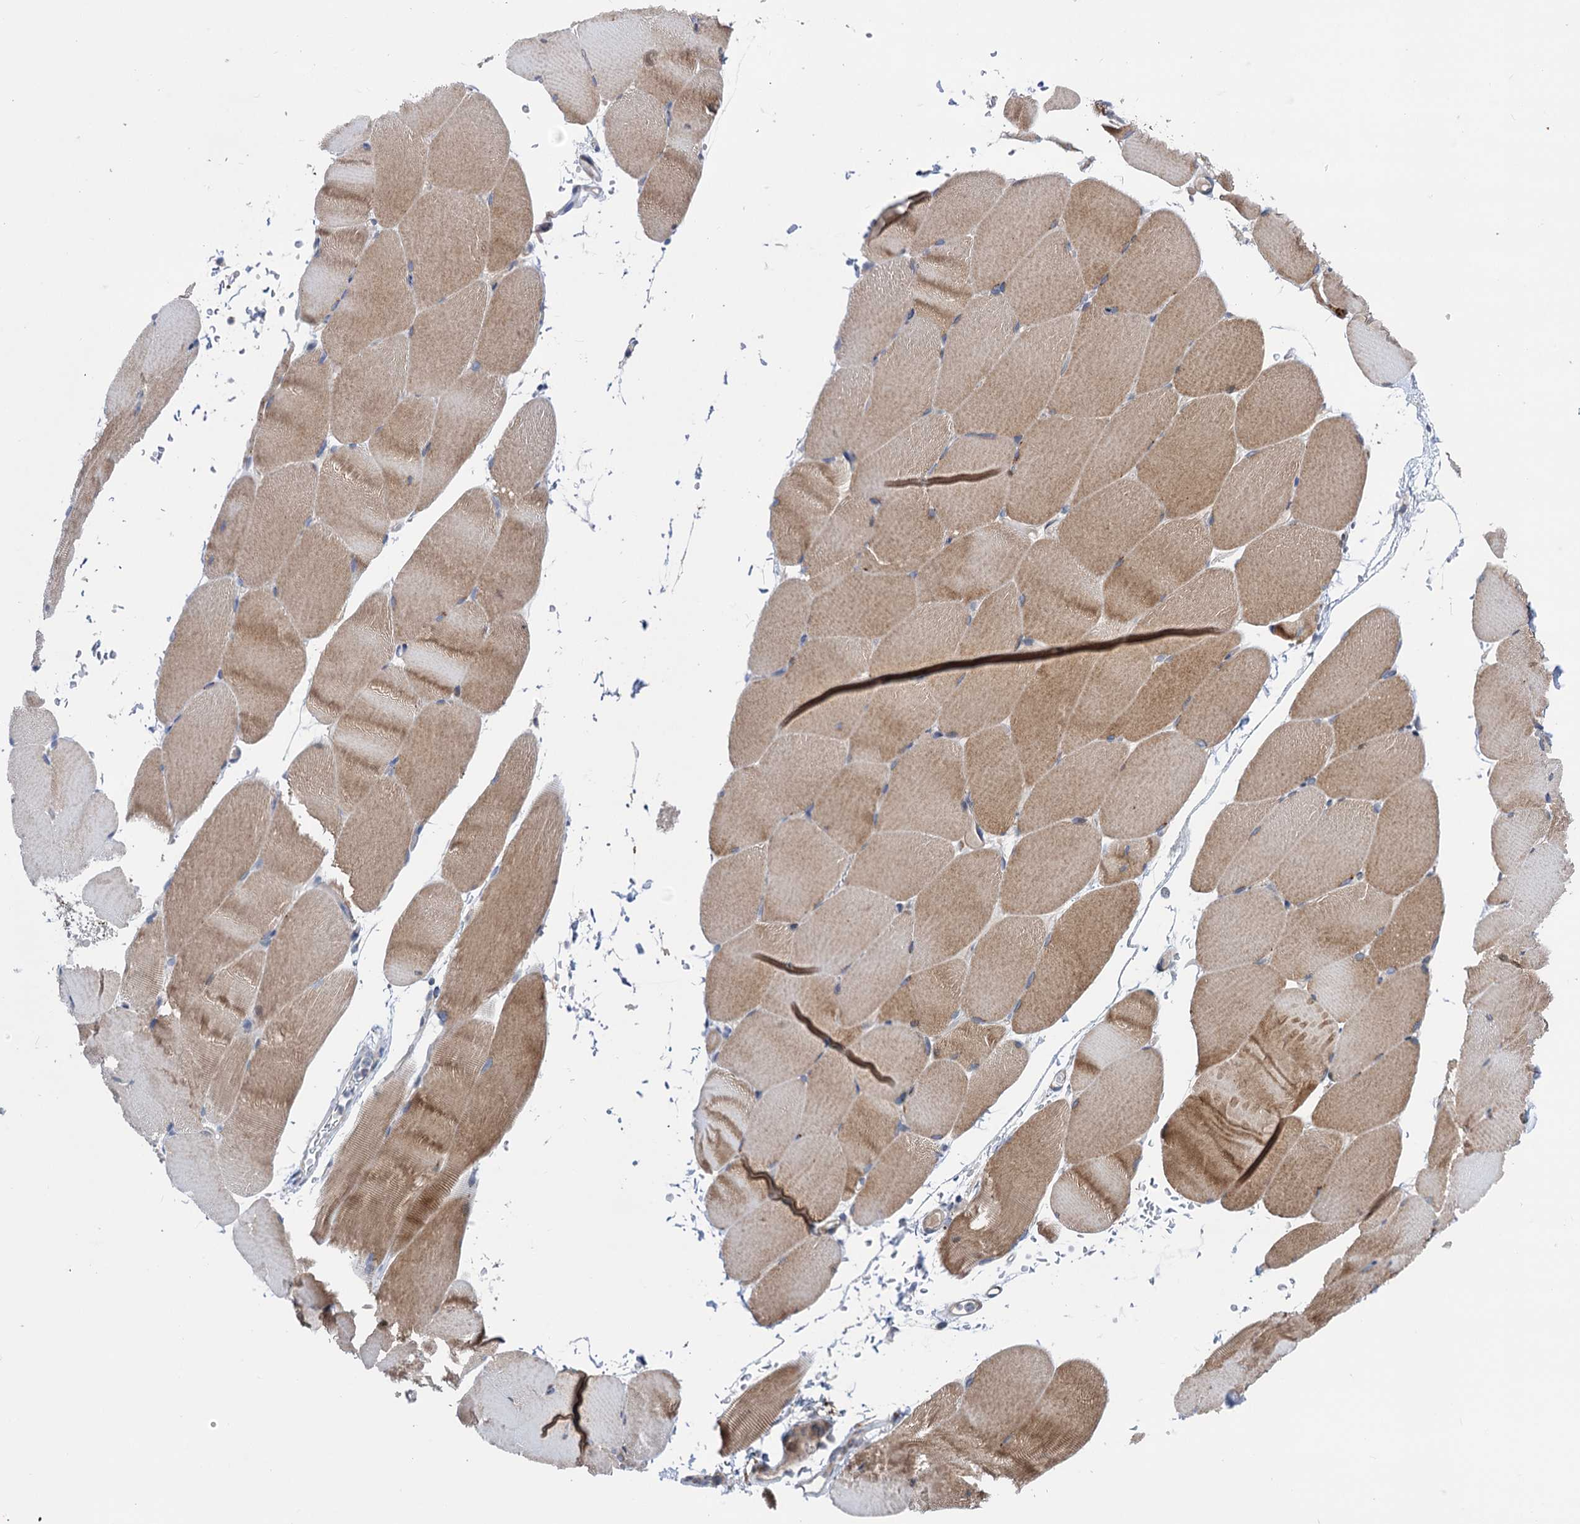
{"staining": {"intensity": "moderate", "quantity": "<25%", "location": "cytoplasmic/membranous"}, "tissue": "skeletal muscle", "cell_type": "Myocytes", "image_type": "normal", "snomed": [{"axis": "morphology", "description": "Normal tissue, NOS"}, {"axis": "topography", "description": "Skeletal muscle"}, {"axis": "topography", "description": "Parathyroid gland"}], "caption": "Skeletal muscle stained with immunohistochemistry (IHC) demonstrates moderate cytoplasmic/membranous staining in about <25% of myocytes. (IHC, brightfield microscopy, high magnification).", "gene": "UBR1", "patient": {"sex": "female", "age": 37}}